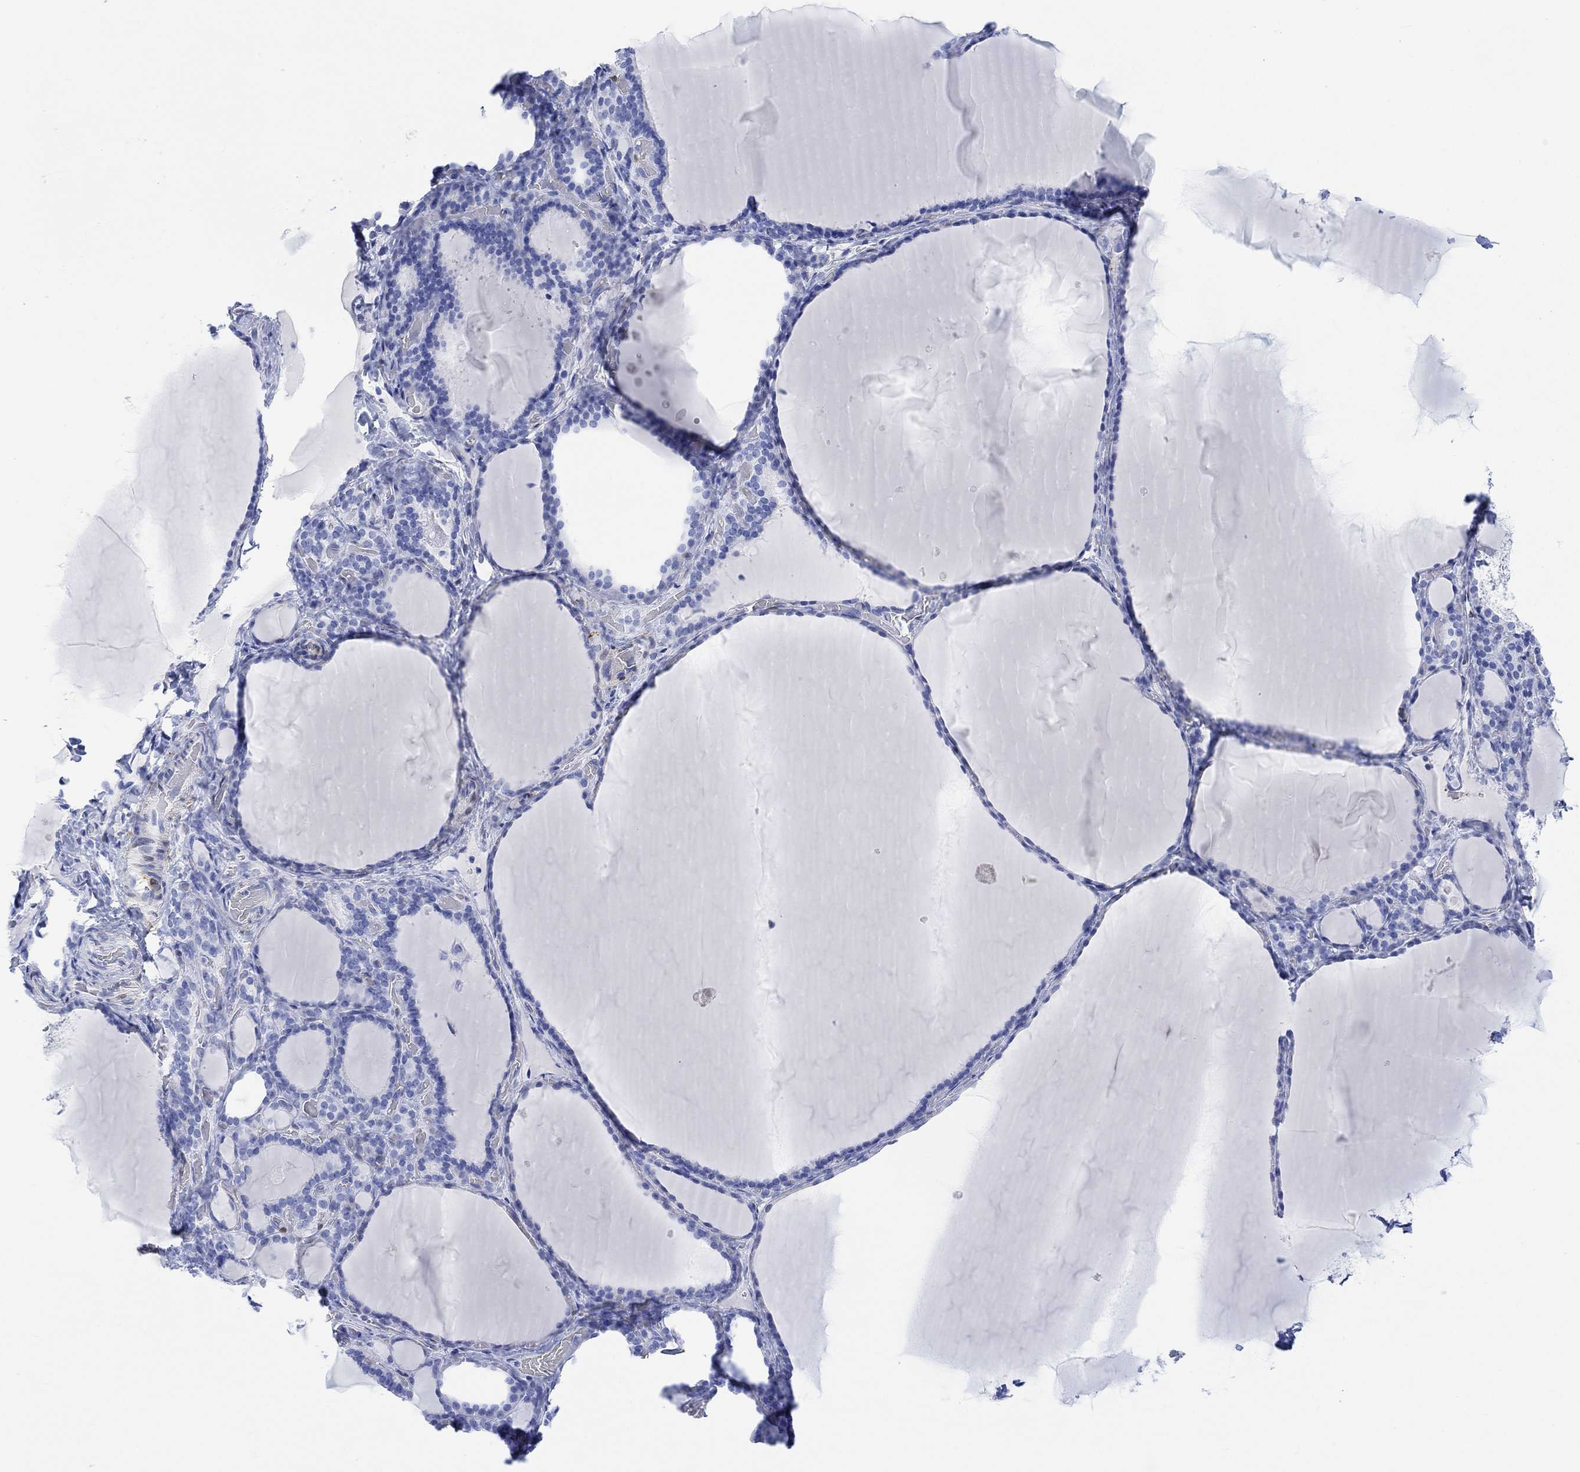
{"staining": {"intensity": "negative", "quantity": "none", "location": "none"}, "tissue": "thyroid gland", "cell_type": "Glandular cells", "image_type": "normal", "snomed": [{"axis": "morphology", "description": "Normal tissue, NOS"}, {"axis": "morphology", "description": "Hyperplasia, NOS"}, {"axis": "topography", "description": "Thyroid gland"}], "caption": "Immunohistochemistry (IHC) photomicrograph of normal thyroid gland: thyroid gland stained with DAB demonstrates no significant protein staining in glandular cells. The staining was performed using DAB (3,3'-diaminobenzidine) to visualize the protein expression in brown, while the nuclei were stained in blue with hematoxylin (Magnification: 20x).", "gene": "TPPP3", "patient": {"sex": "female", "age": 27}}